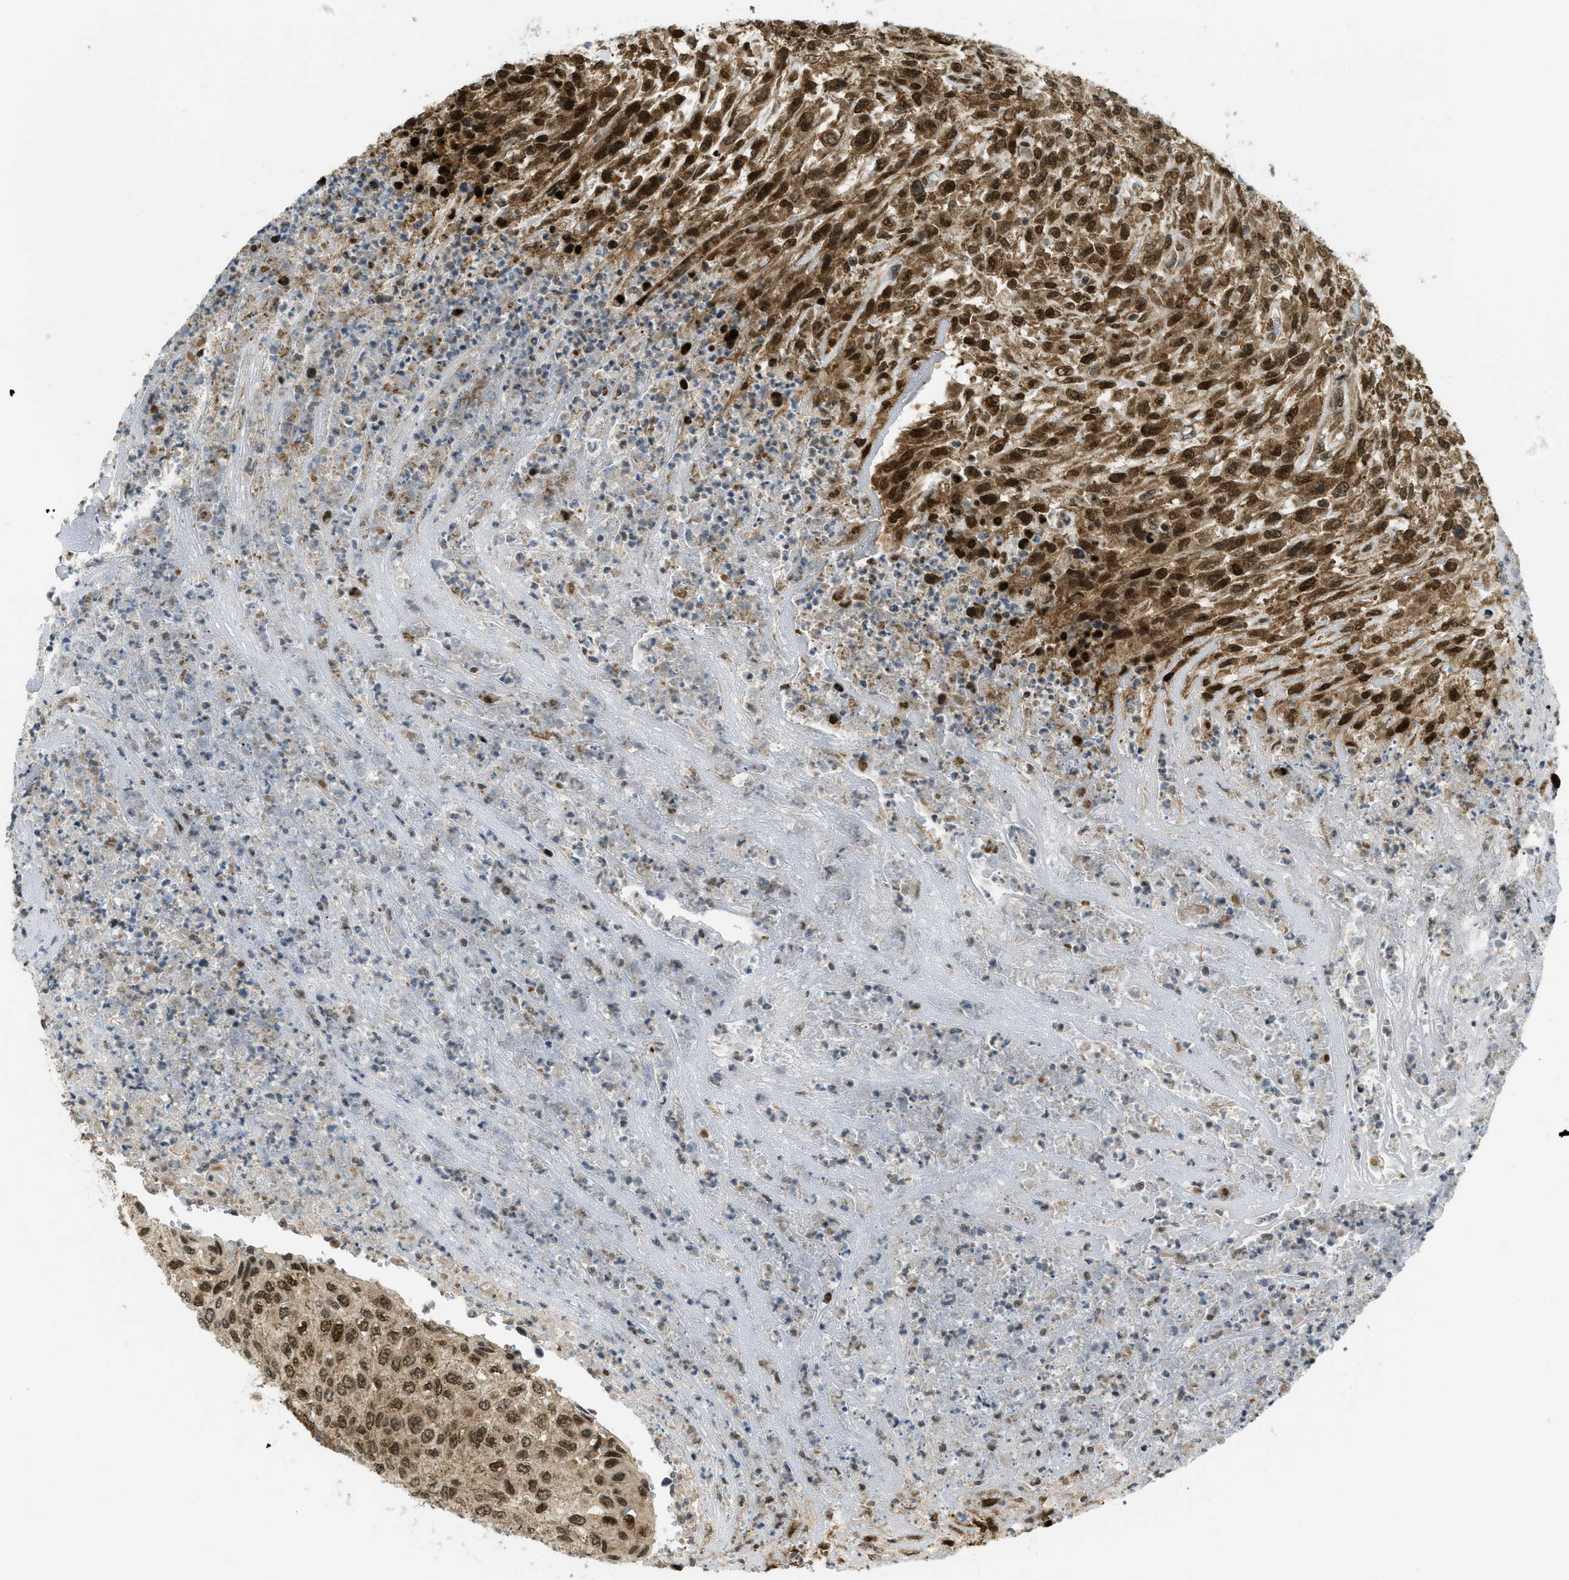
{"staining": {"intensity": "strong", "quantity": ">75%", "location": "cytoplasmic/membranous,nuclear"}, "tissue": "urothelial cancer", "cell_type": "Tumor cells", "image_type": "cancer", "snomed": [{"axis": "morphology", "description": "Urothelial carcinoma, High grade"}, {"axis": "topography", "description": "Urinary bladder"}], "caption": "Immunohistochemistry (IHC) (DAB (3,3'-diaminobenzidine)) staining of urothelial cancer displays strong cytoplasmic/membranous and nuclear protein positivity in approximately >75% of tumor cells.", "gene": "TNPO1", "patient": {"sex": "male", "age": 66}}